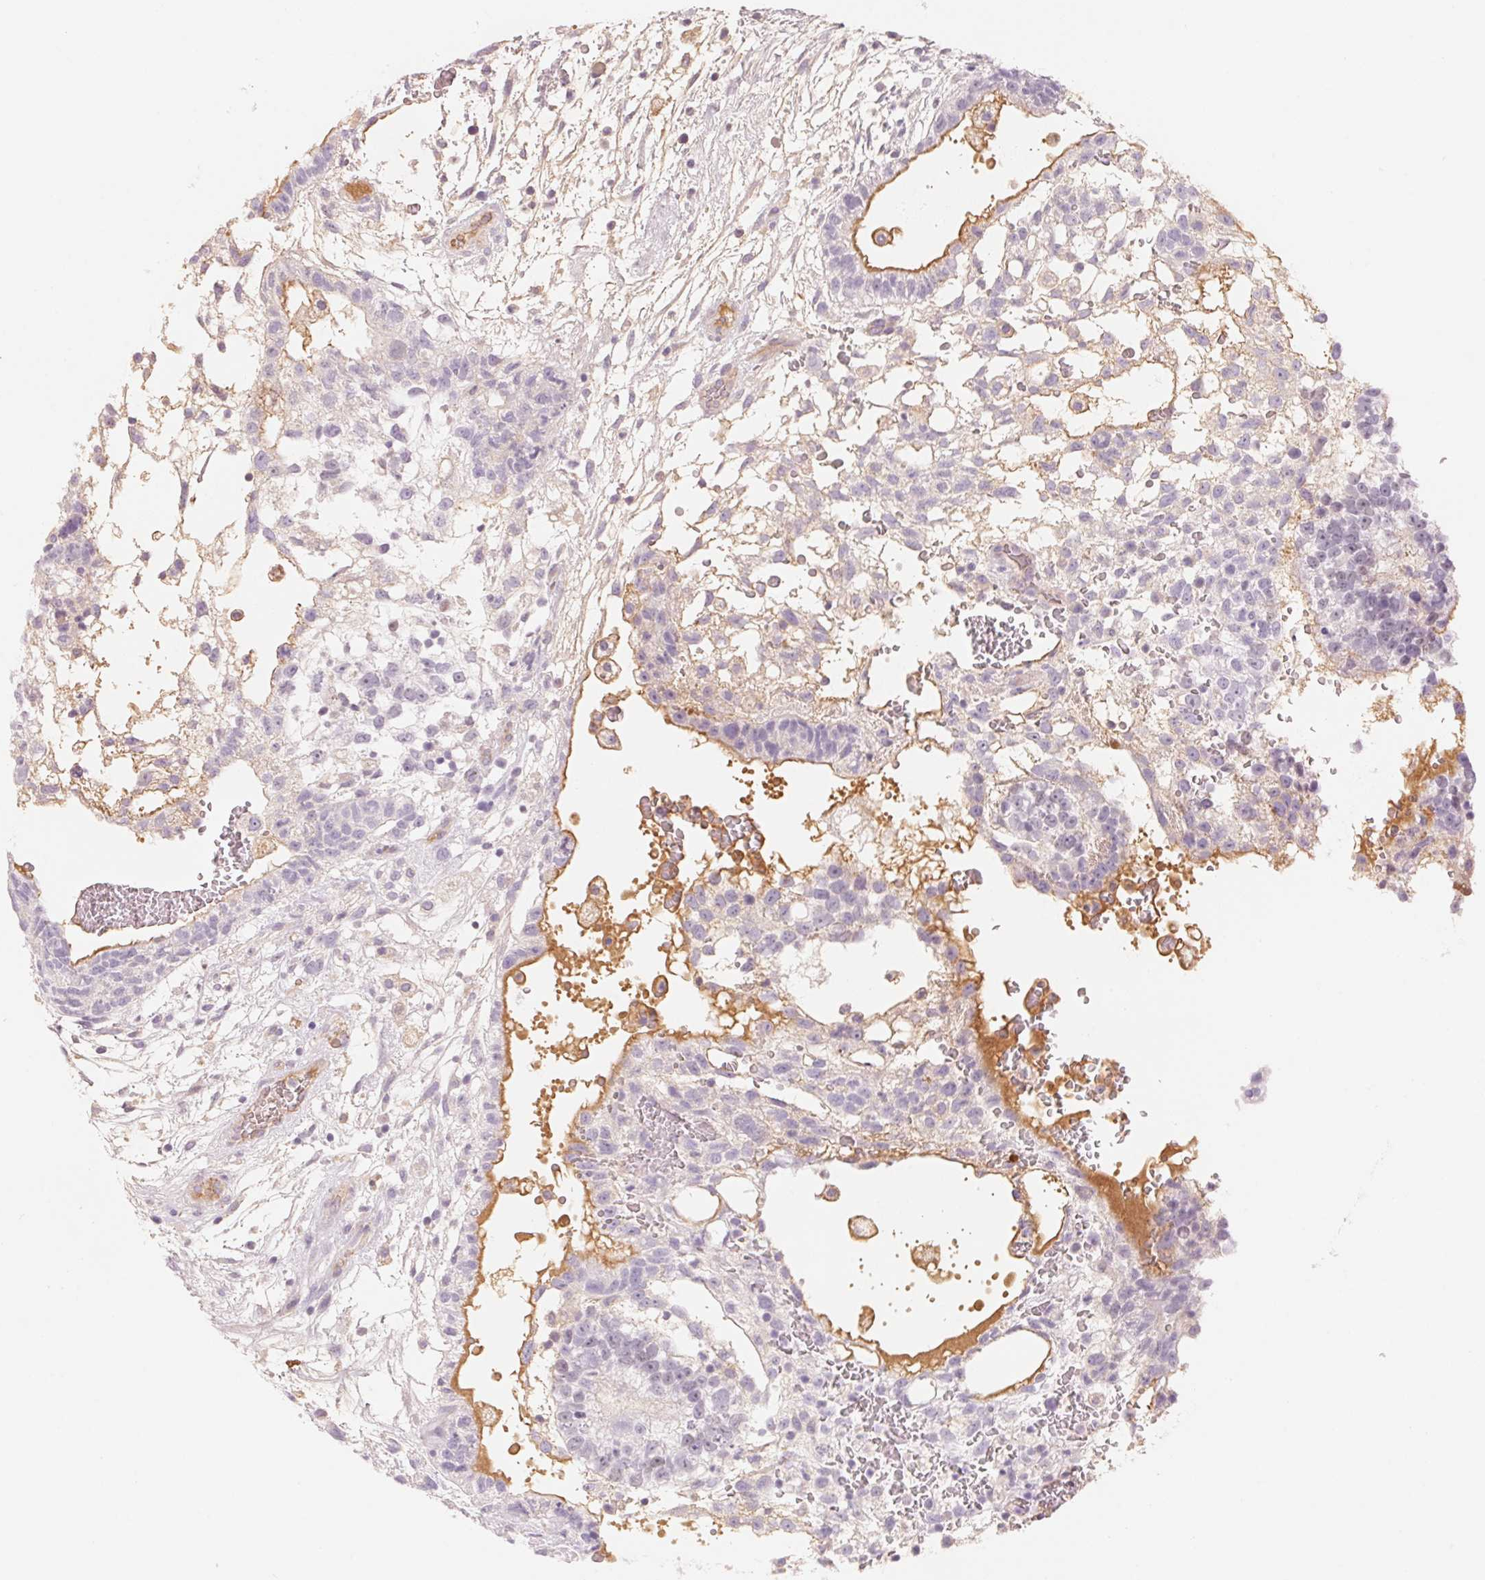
{"staining": {"intensity": "negative", "quantity": "none", "location": "none"}, "tissue": "testis cancer", "cell_type": "Tumor cells", "image_type": "cancer", "snomed": [{"axis": "morphology", "description": "Normal tissue, NOS"}, {"axis": "morphology", "description": "Carcinoma, Embryonal, NOS"}, {"axis": "topography", "description": "Testis"}], "caption": "Tumor cells show no significant staining in testis embryonal carcinoma.", "gene": "CFHR2", "patient": {"sex": "male", "age": 32}}